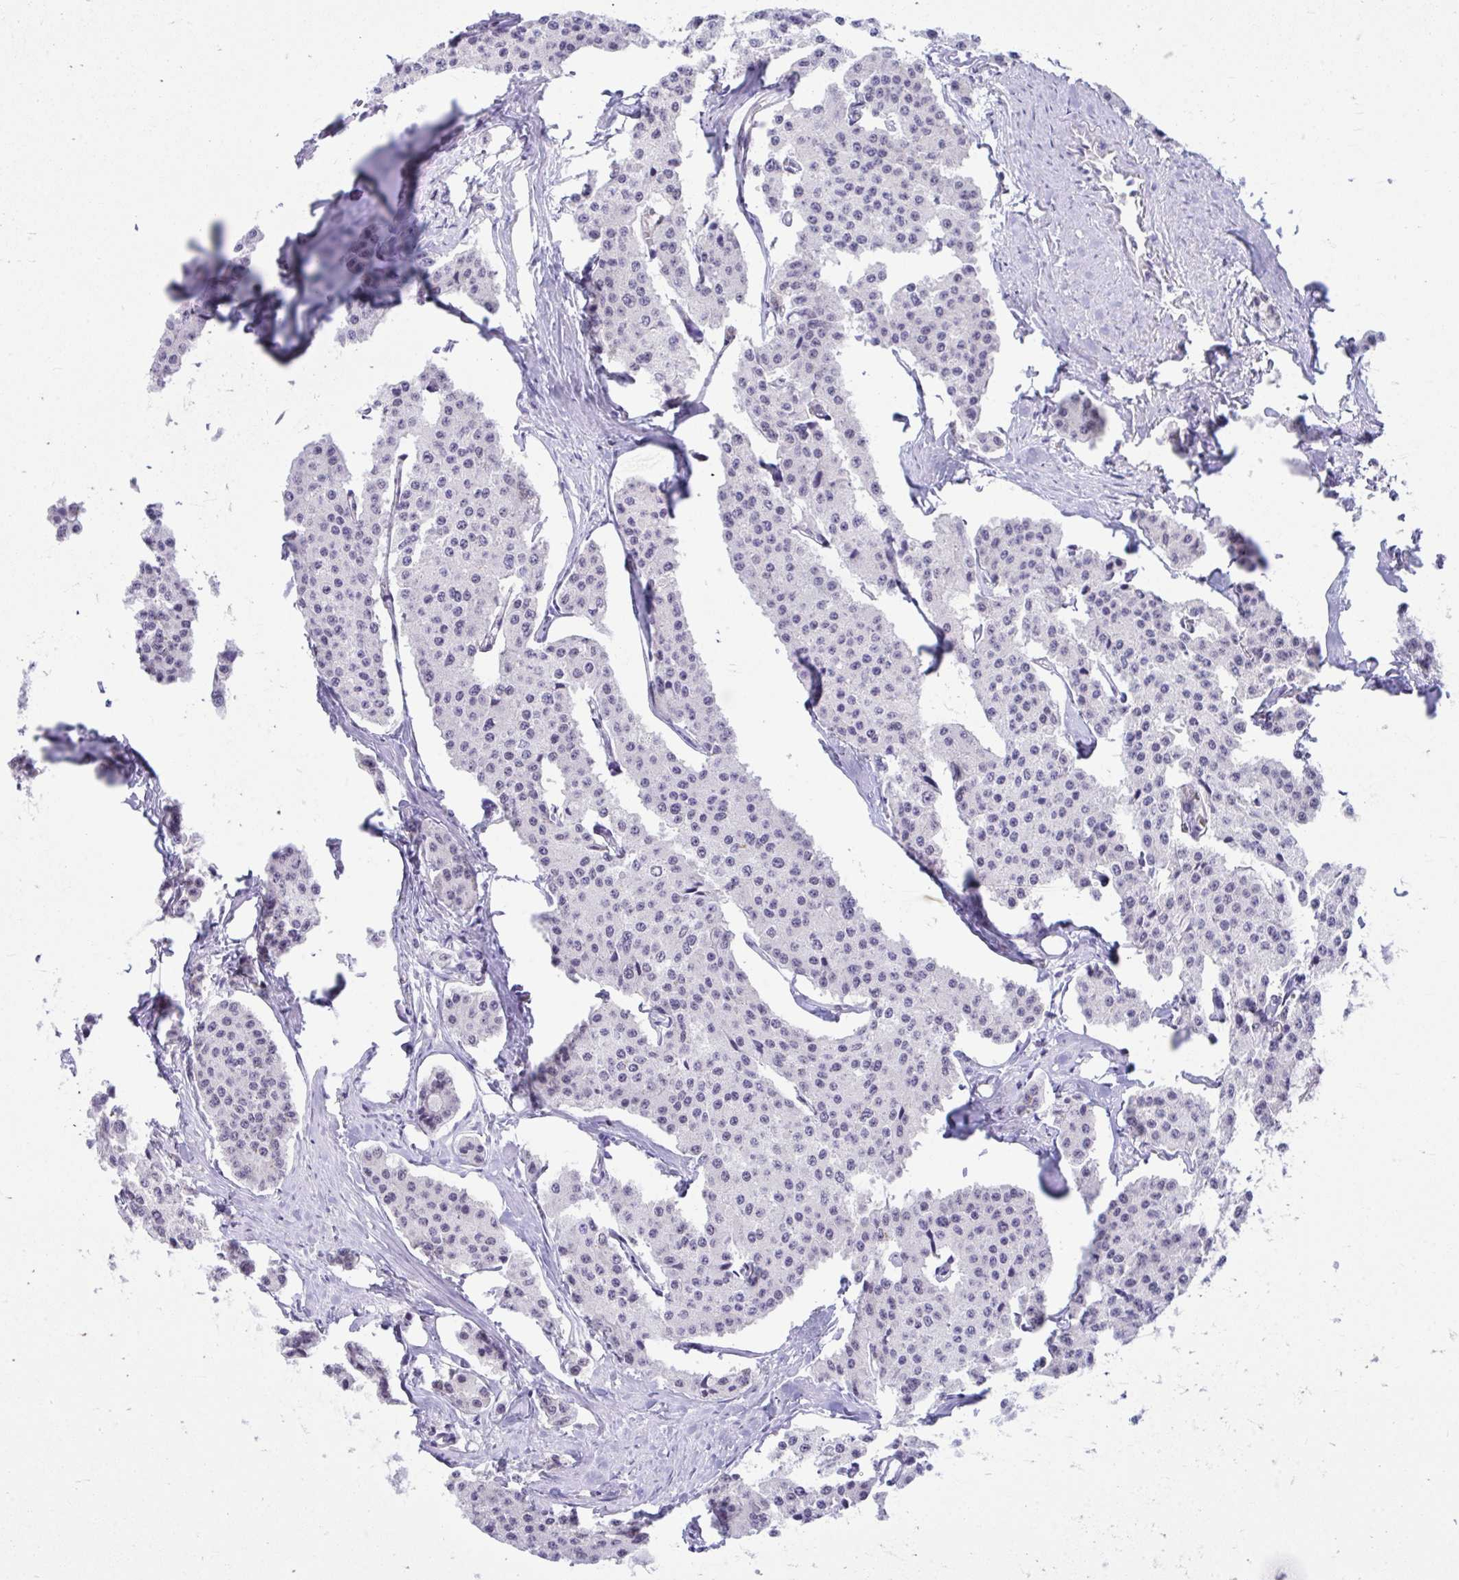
{"staining": {"intensity": "negative", "quantity": "none", "location": "none"}, "tissue": "carcinoid", "cell_type": "Tumor cells", "image_type": "cancer", "snomed": [{"axis": "morphology", "description": "Carcinoid, malignant, NOS"}, {"axis": "topography", "description": "Small intestine"}], "caption": "Malignant carcinoid was stained to show a protein in brown. There is no significant staining in tumor cells.", "gene": "SELENON", "patient": {"sex": "female", "age": 65}}